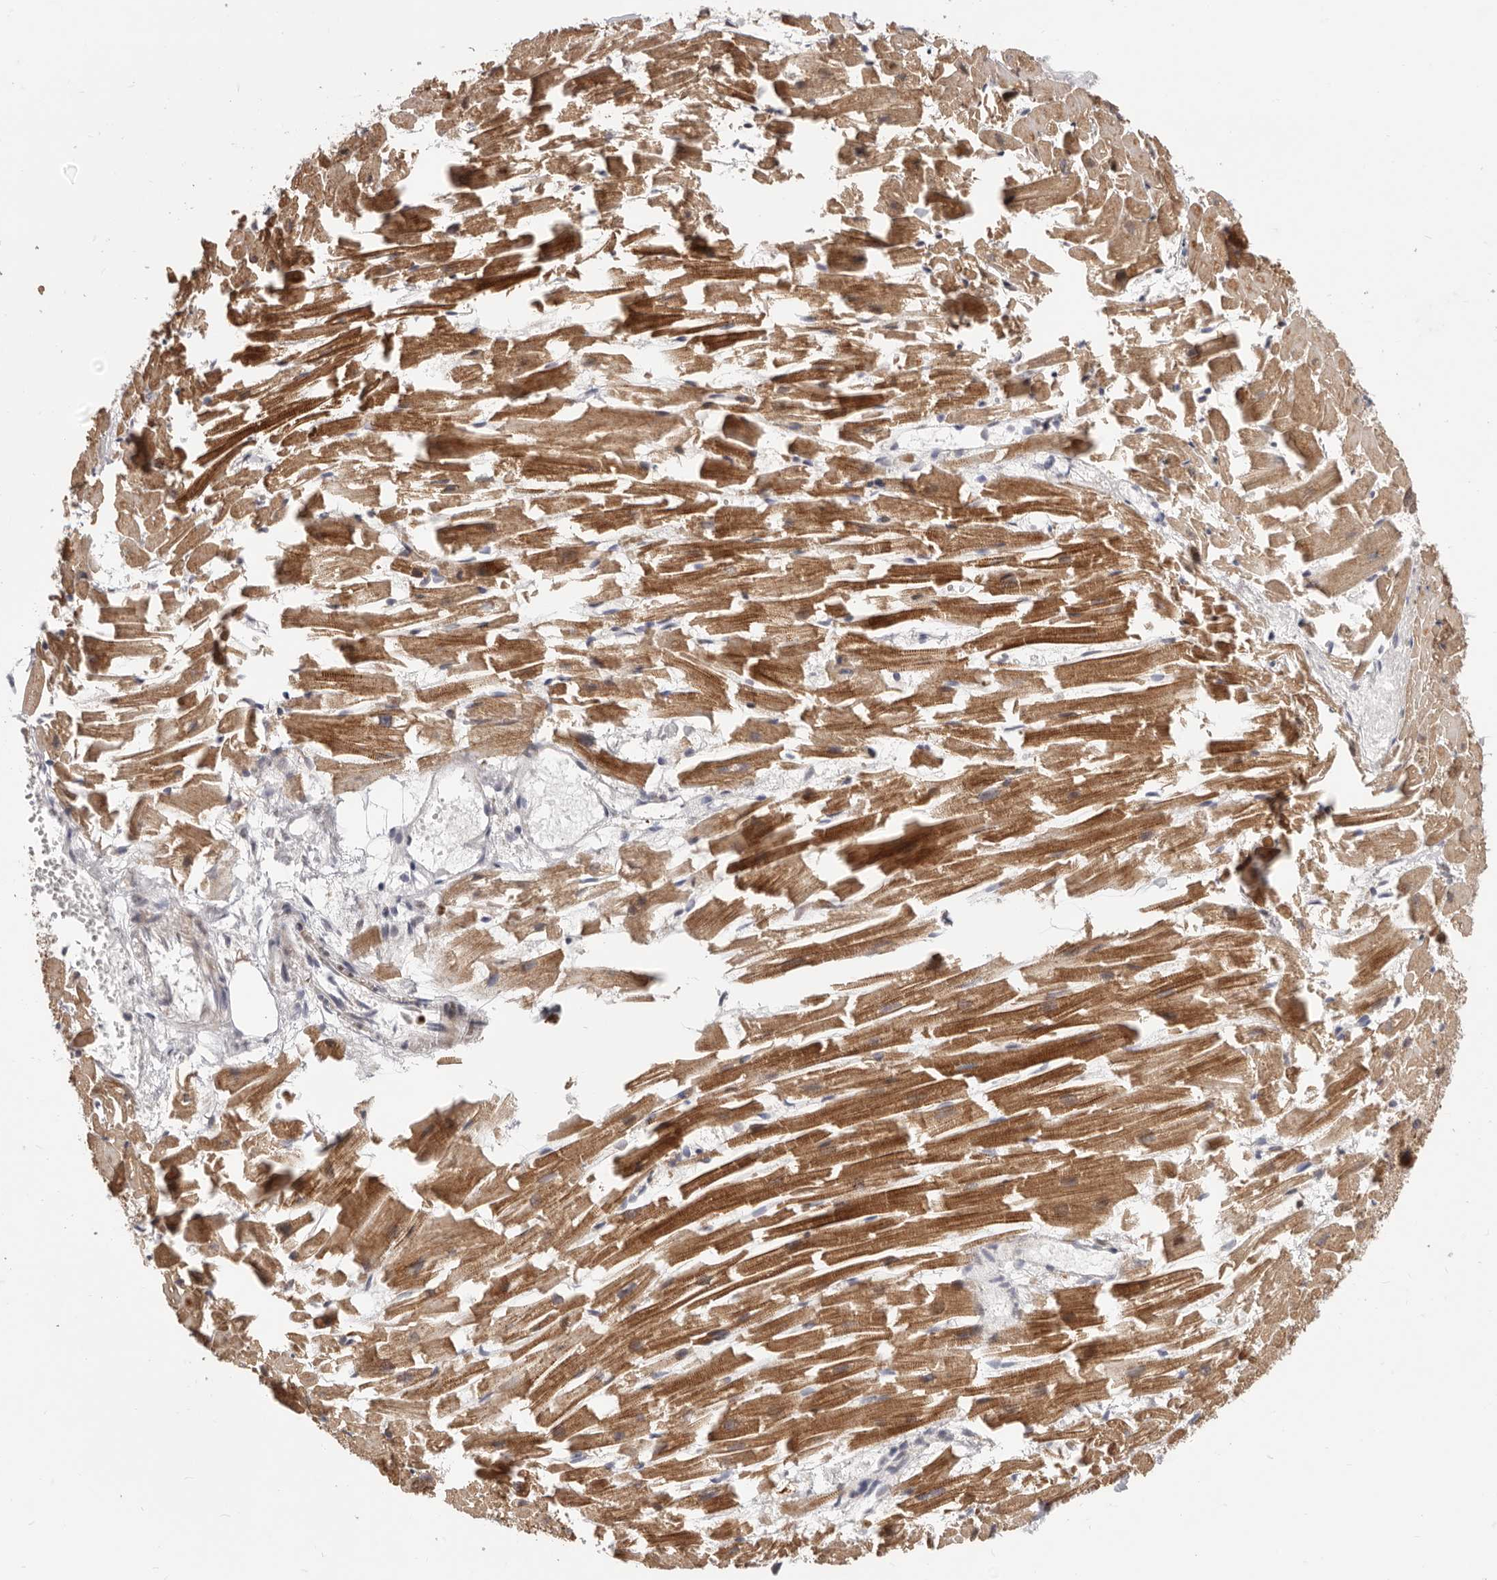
{"staining": {"intensity": "strong", "quantity": ">75%", "location": "cytoplasmic/membranous,nuclear"}, "tissue": "heart muscle", "cell_type": "Cardiomyocytes", "image_type": "normal", "snomed": [{"axis": "morphology", "description": "Normal tissue, NOS"}, {"axis": "topography", "description": "Heart"}], "caption": "Protein staining exhibits strong cytoplasmic/membranous,nuclear positivity in about >75% of cardiomyocytes in unremarkable heart muscle. Using DAB (brown) and hematoxylin (blue) stains, captured at high magnification using brightfield microscopy.", "gene": "TOR3A", "patient": {"sex": "female", "age": 64}}